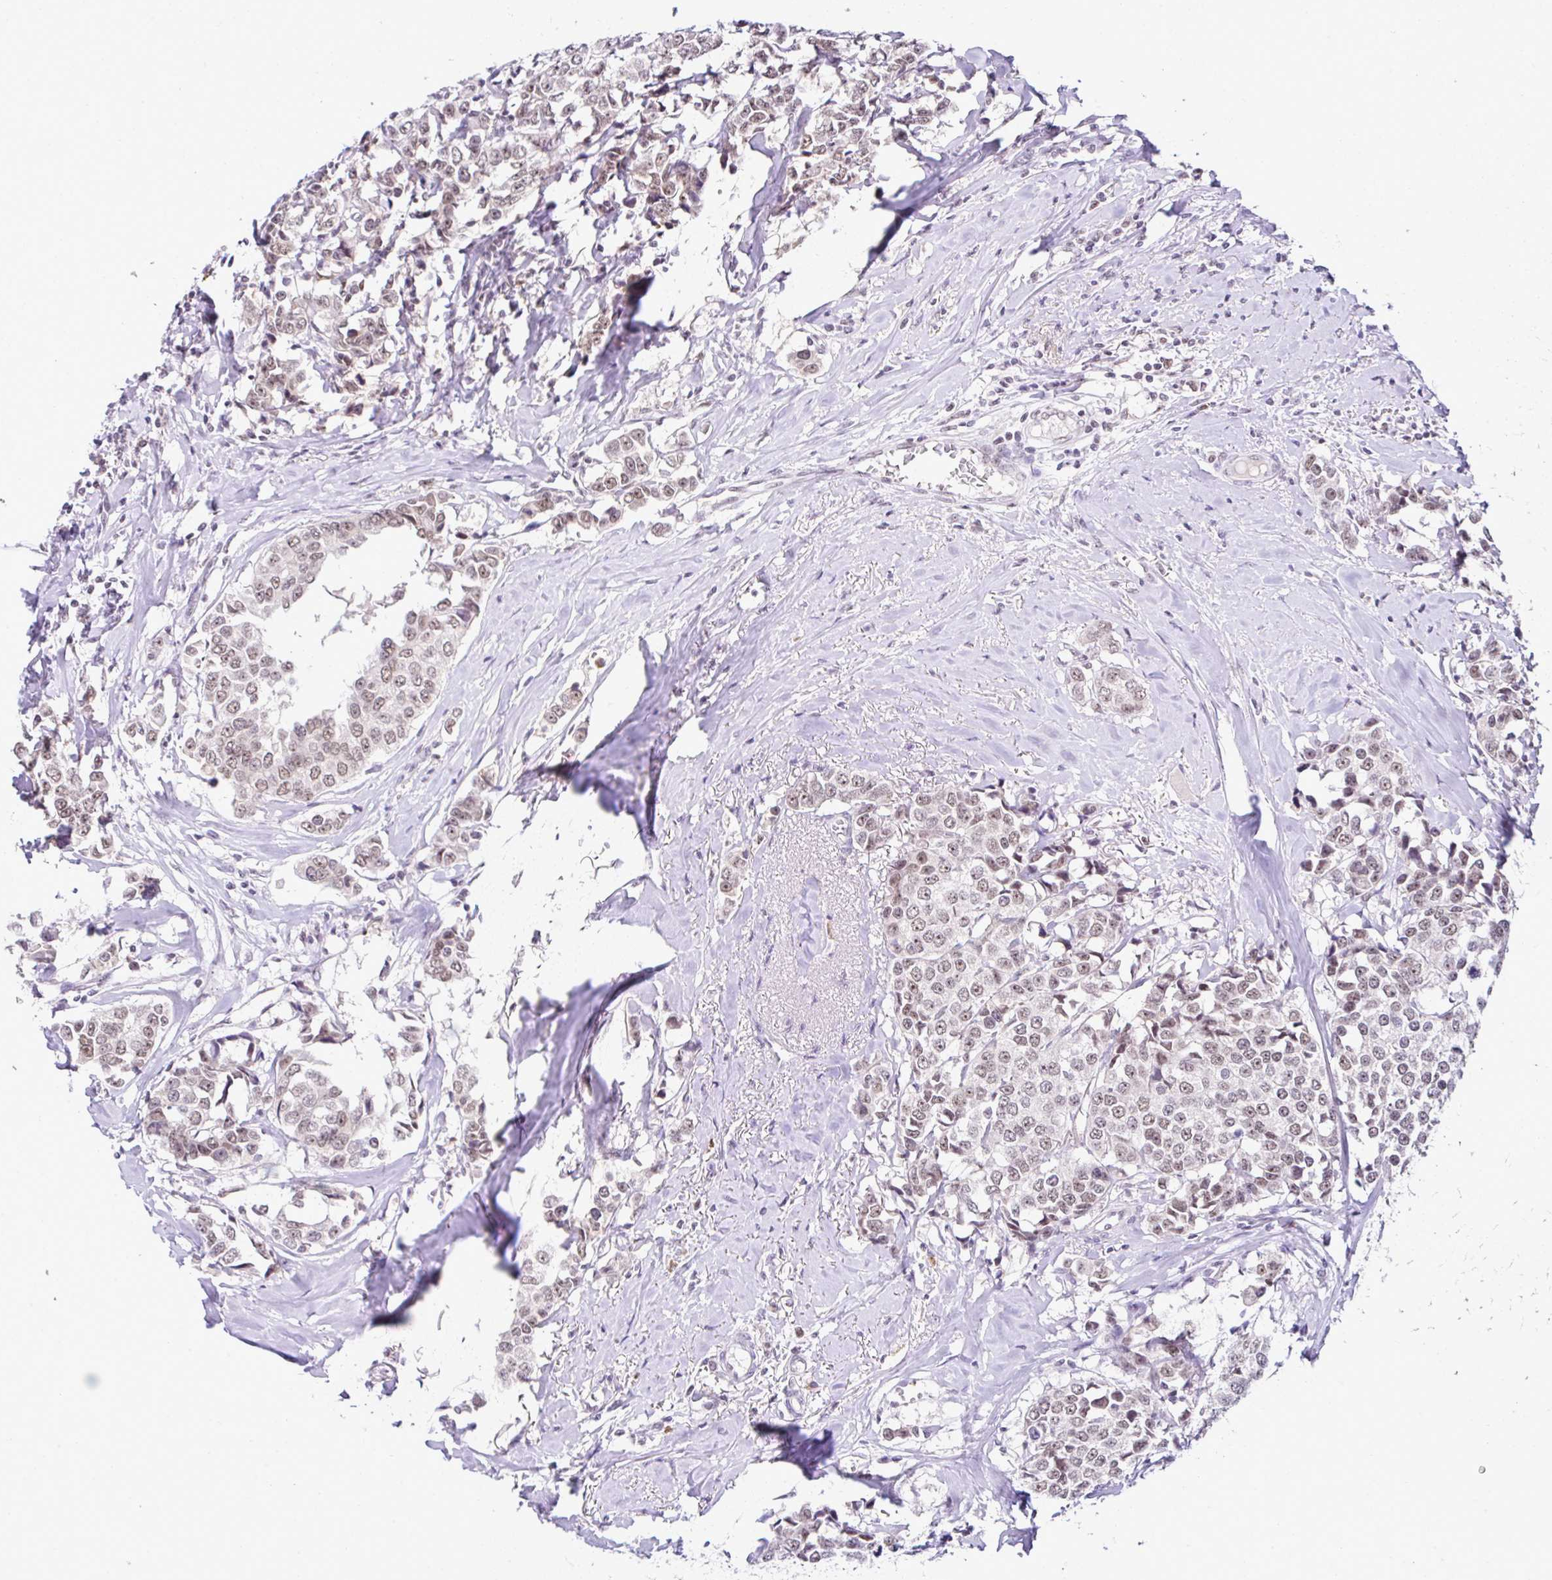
{"staining": {"intensity": "moderate", "quantity": ">75%", "location": "nuclear"}, "tissue": "breast cancer", "cell_type": "Tumor cells", "image_type": "cancer", "snomed": [{"axis": "morphology", "description": "Duct carcinoma"}, {"axis": "topography", "description": "Breast"}], "caption": "A high-resolution photomicrograph shows immunohistochemistry (IHC) staining of intraductal carcinoma (breast), which reveals moderate nuclear positivity in about >75% of tumor cells.", "gene": "PTPN2", "patient": {"sex": "female", "age": 80}}